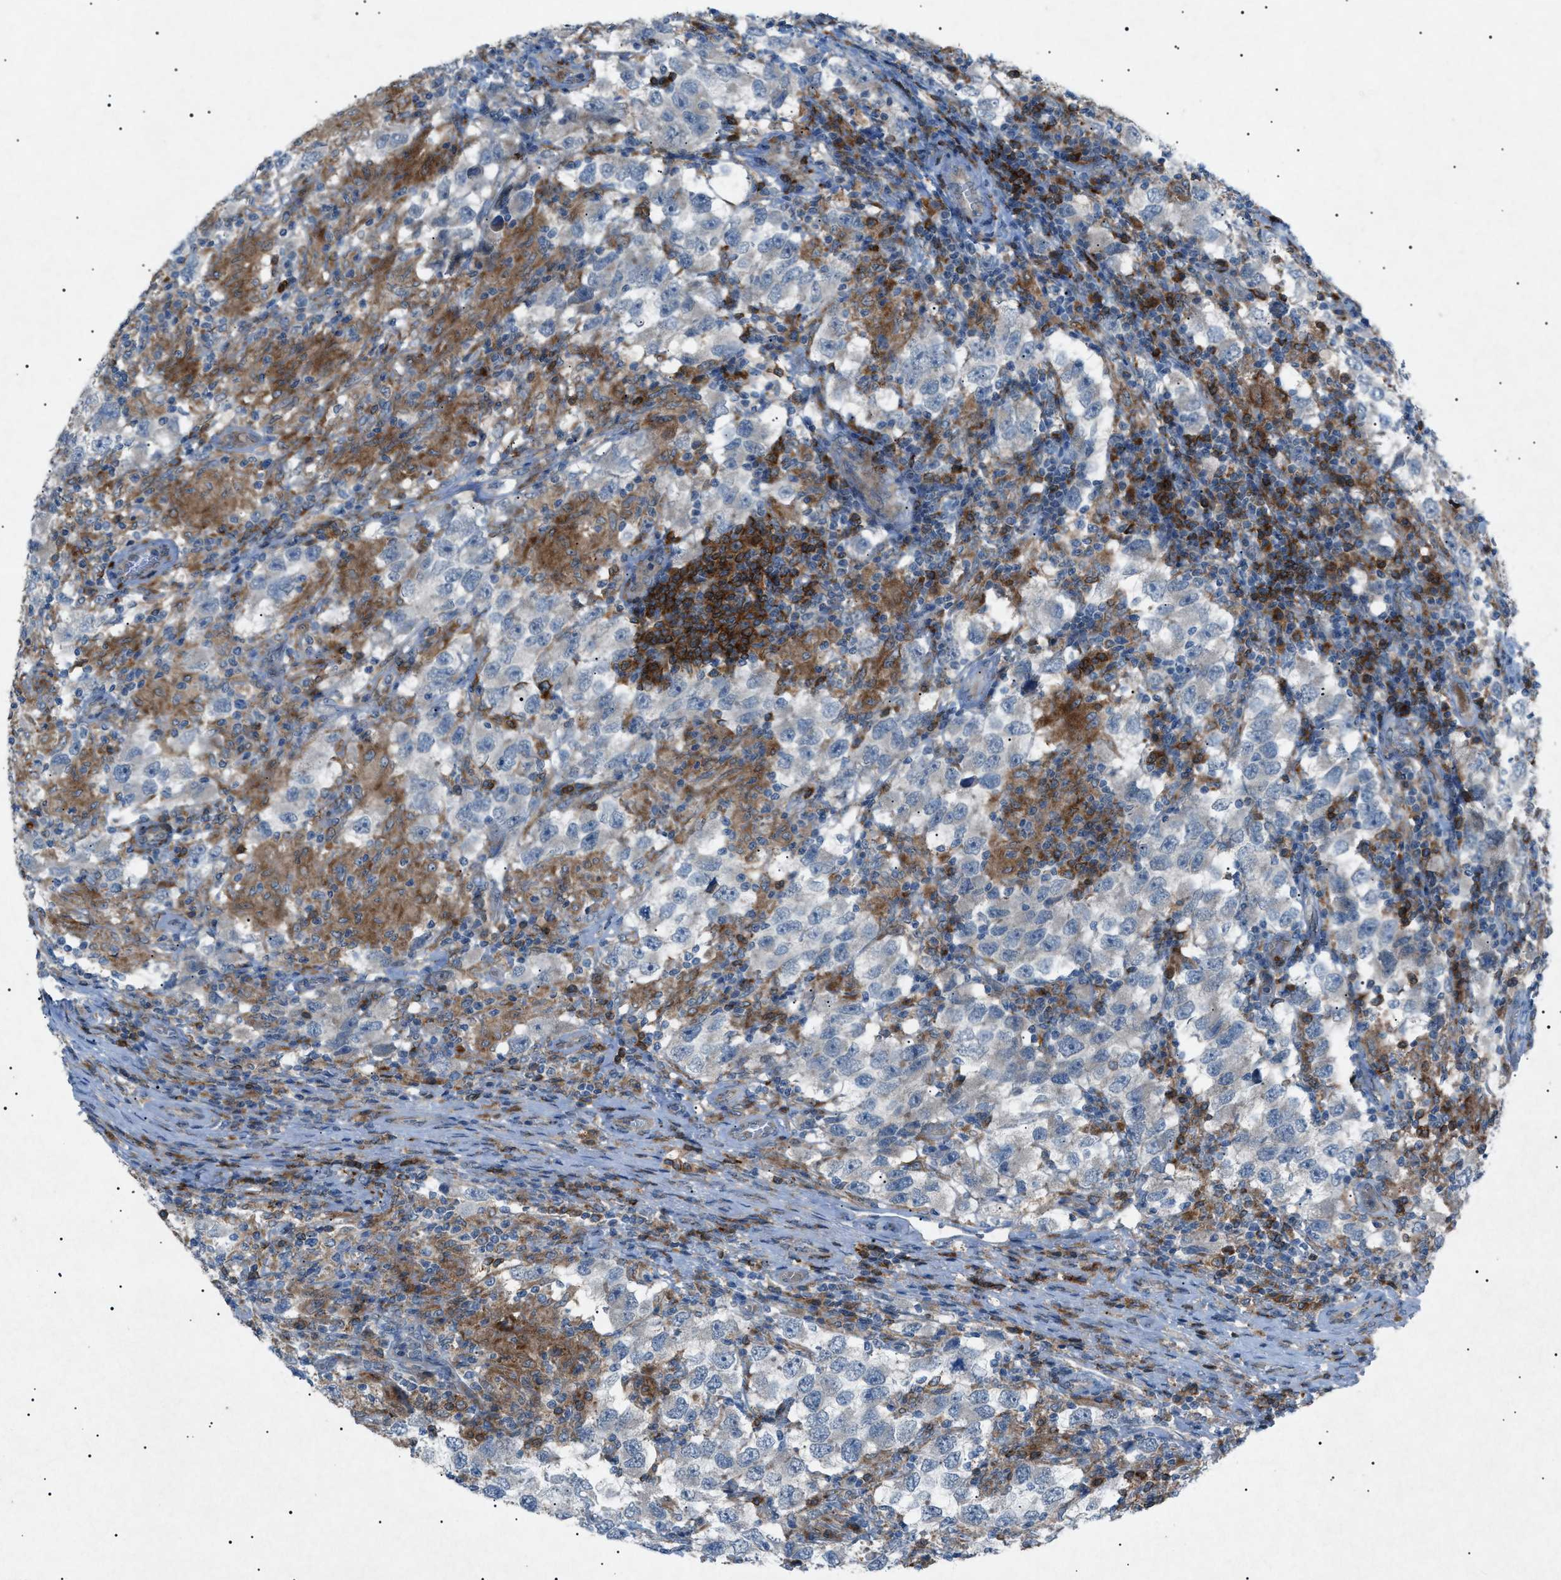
{"staining": {"intensity": "weak", "quantity": "<25%", "location": "cytoplasmic/membranous"}, "tissue": "testis cancer", "cell_type": "Tumor cells", "image_type": "cancer", "snomed": [{"axis": "morphology", "description": "Carcinoma, Embryonal, NOS"}, {"axis": "topography", "description": "Testis"}], "caption": "The photomicrograph displays no staining of tumor cells in testis cancer (embryonal carcinoma). Brightfield microscopy of immunohistochemistry (IHC) stained with DAB (3,3'-diaminobenzidine) (brown) and hematoxylin (blue), captured at high magnification.", "gene": "BTK", "patient": {"sex": "male", "age": 21}}